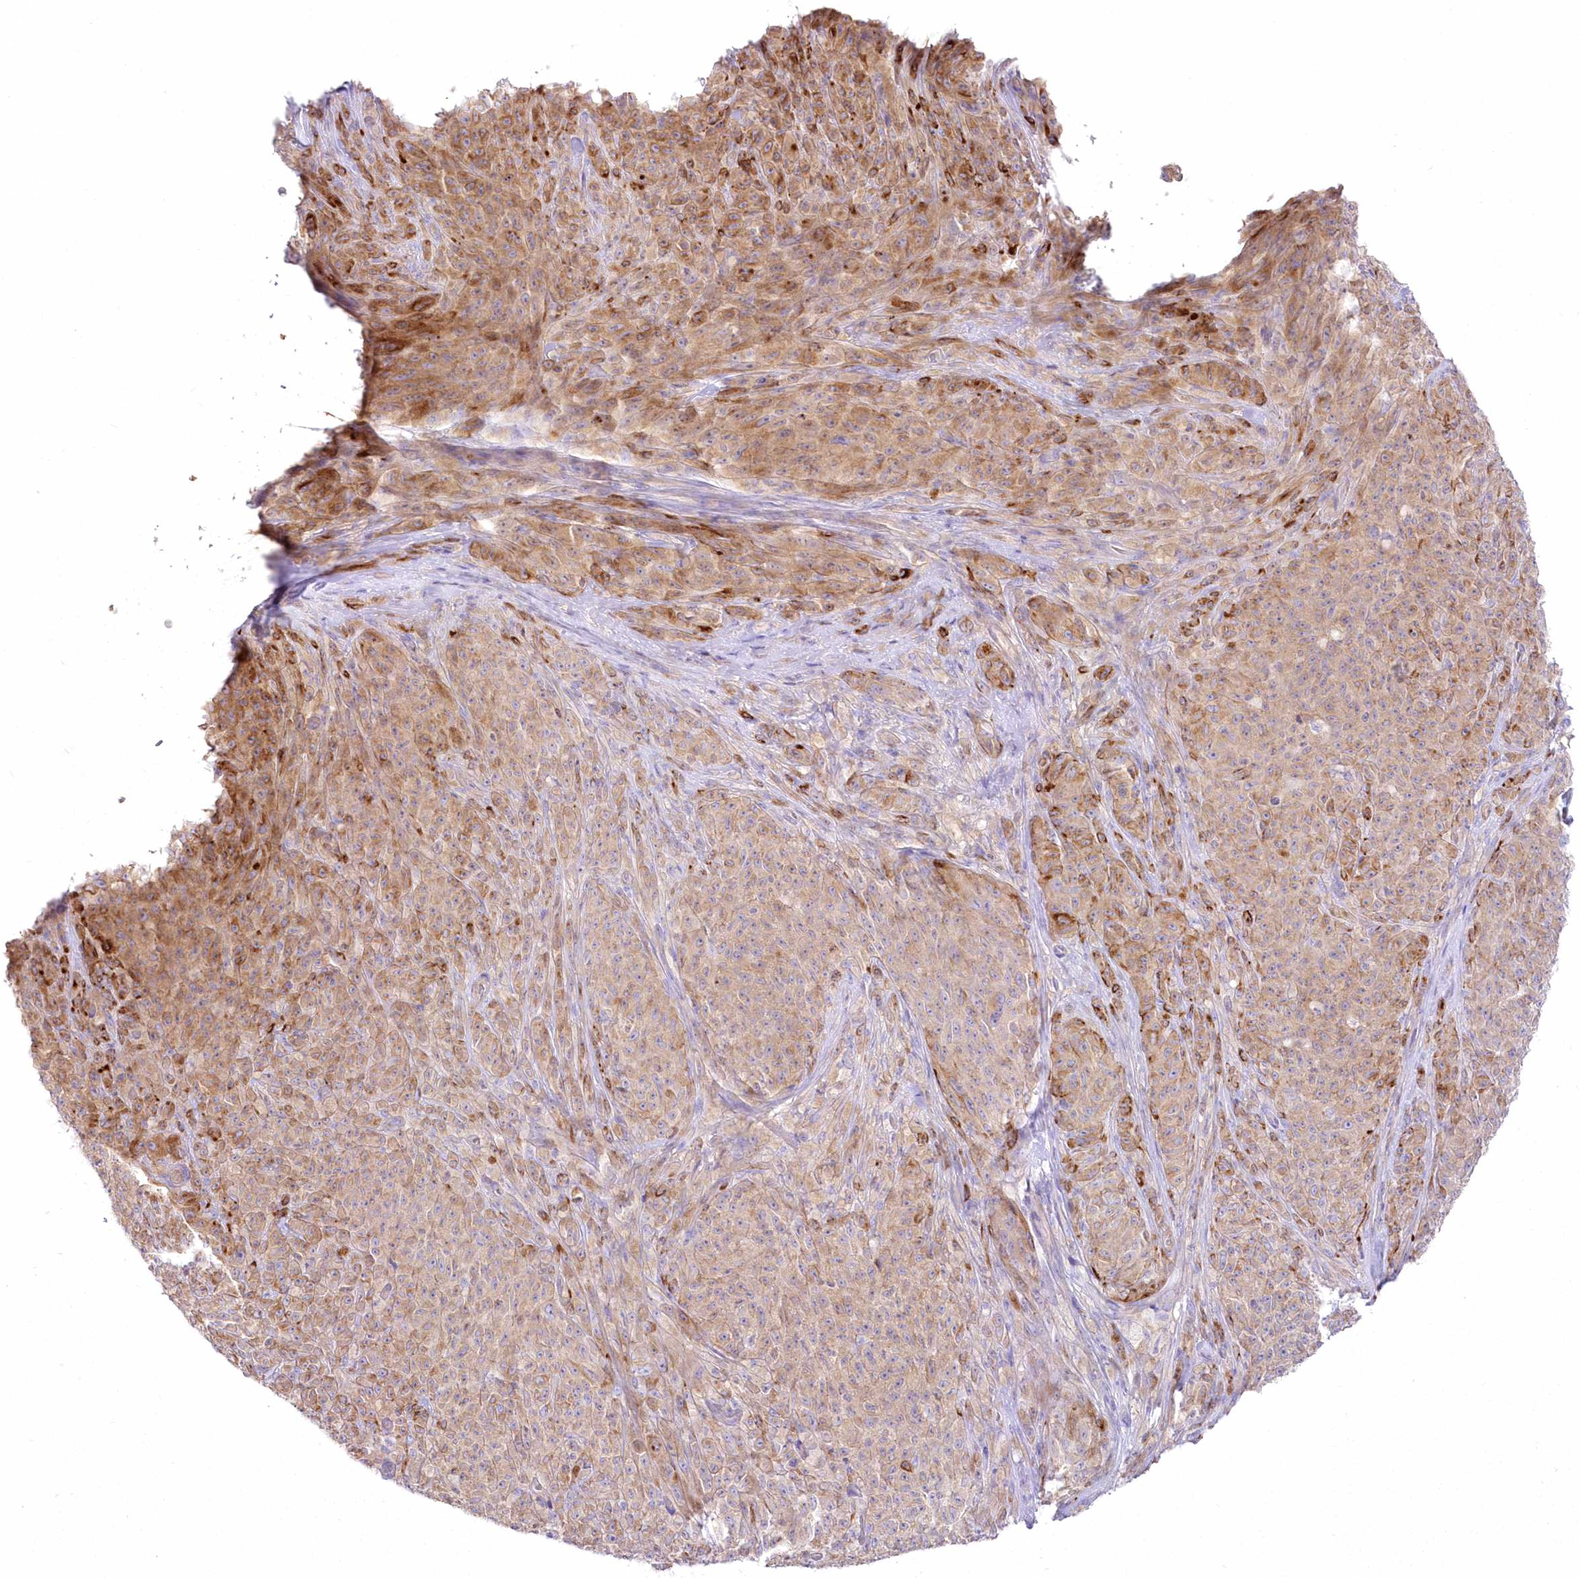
{"staining": {"intensity": "moderate", "quantity": ">75%", "location": "cytoplasmic/membranous"}, "tissue": "melanoma", "cell_type": "Tumor cells", "image_type": "cancer", "snomed": [{"axis": "morphology", "description": "Malignant melanoma, NOS"}, {"axis": "topography", "description": "Skin"}], "caption": "This image reveals IHC staining of malignant melanoma, with medium moderate cytoplasmic/membranous staining in approximately >75% of tumor cells.", "gene": "ZNF843", "patient": {"sex": "female", "age": 82}}